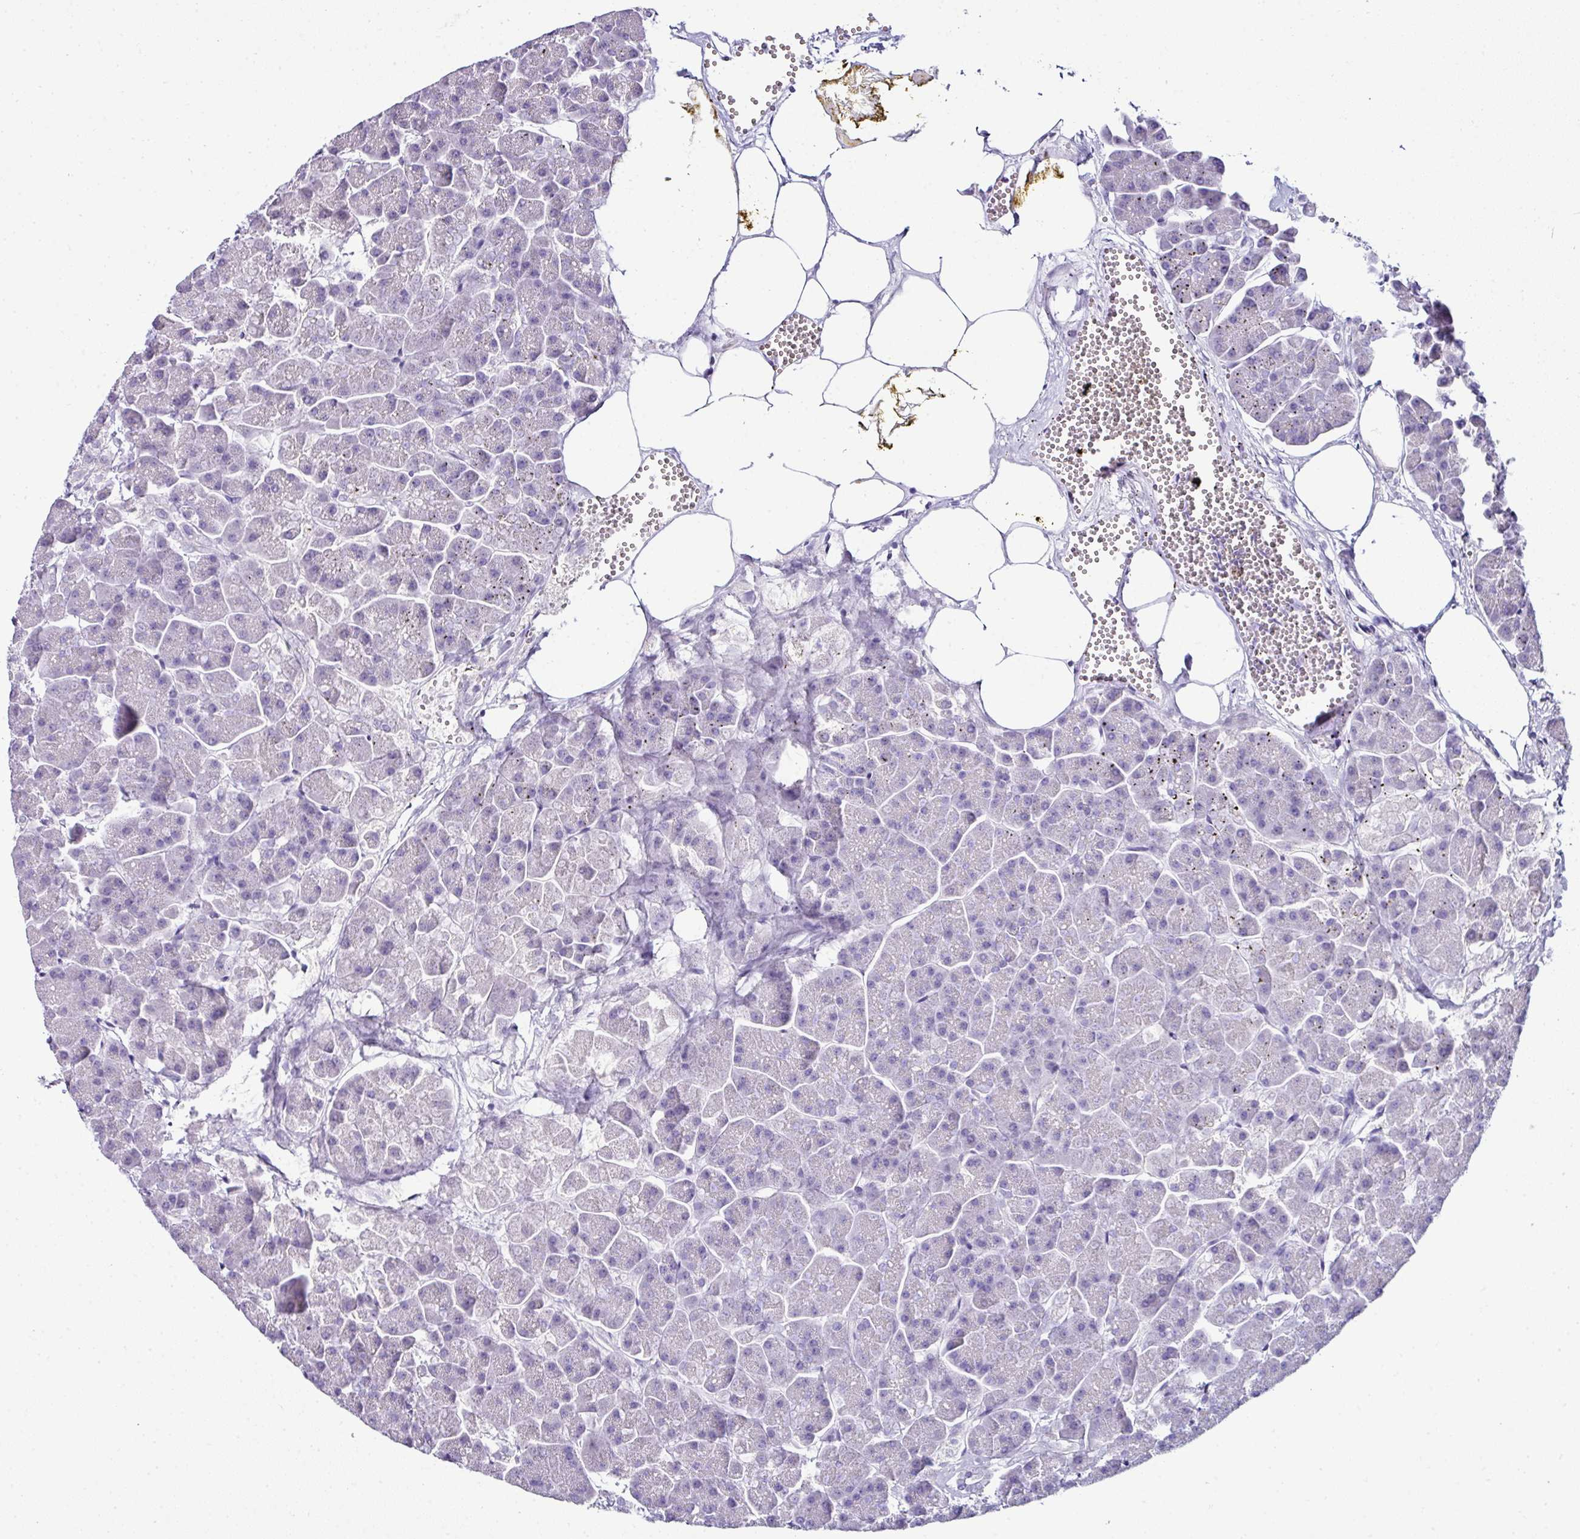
{"staining": {"intensity": "negative", "quantity": "none", "location": "none"}, "tissue": "pancreas", "cell_type": "Exocrine glandular cells", "image_type": "normal", "snomed": [{"axis": "morphology", "description": "Normal tissue, NOS"}, {"axis": "topography", "description": "Pancreas"}, {"axis": "topography", "description": "Peripheral nerve tissue"}], "caption": "The histopathology image demonstrates no staining of exocrine glandular cells in unremarkable pancreas.", "gene": "NAPSA", "patient": {"sex": "male", "age": 54}}